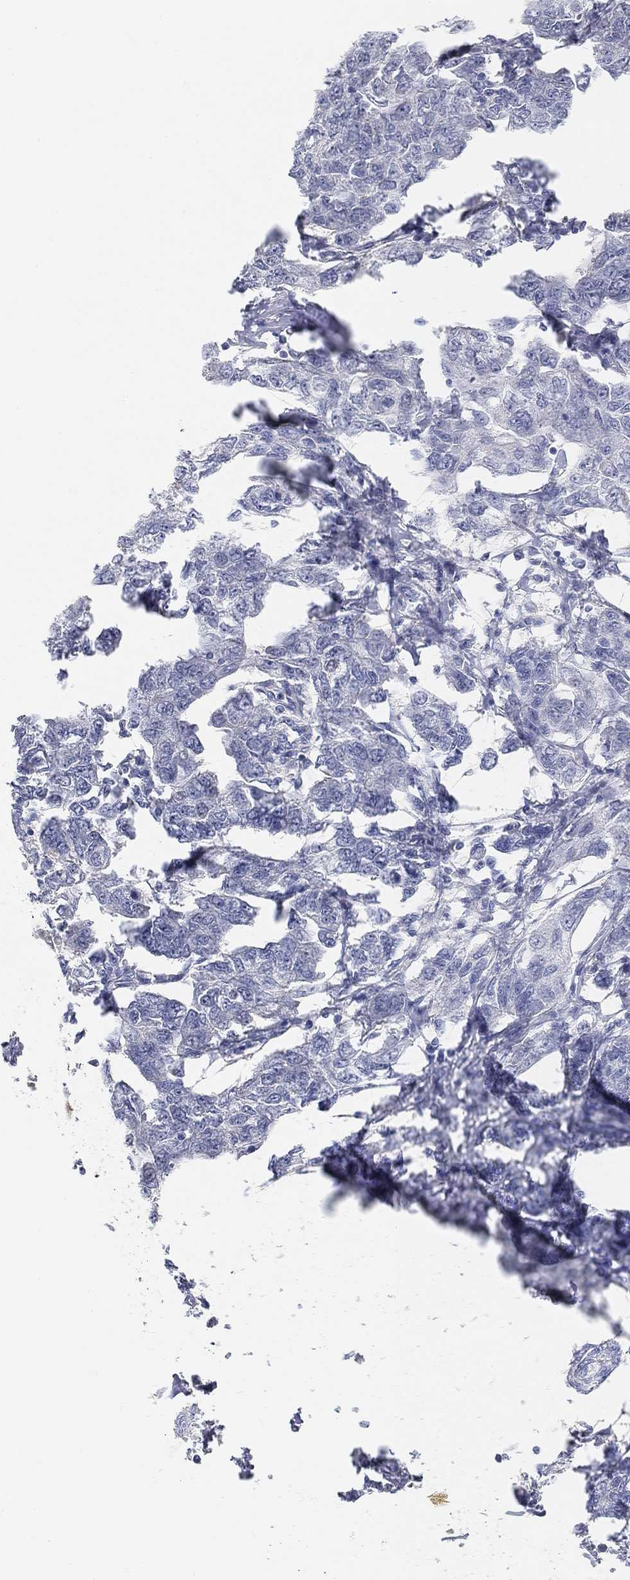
{"staining": {"intensity": "negative", "quantity": "none", "location": "none"}, "tissue": "breast cancer", "cell_type": "Tumor cells", "image_type": "cancer", "snomed": [{"axis": "morphology", "description": "Duct carcinoma"}, {"axis": "topography", "description": "Breast"}], "caption": "IHC photomicrograph of neoplastic tissue: human breast cancer (intraductal carcinoma) stained with DAB displays no significant protein expression in tumor cells.", "gene": "SNTG2", "patient": {"sex": "female", "age": 88}}